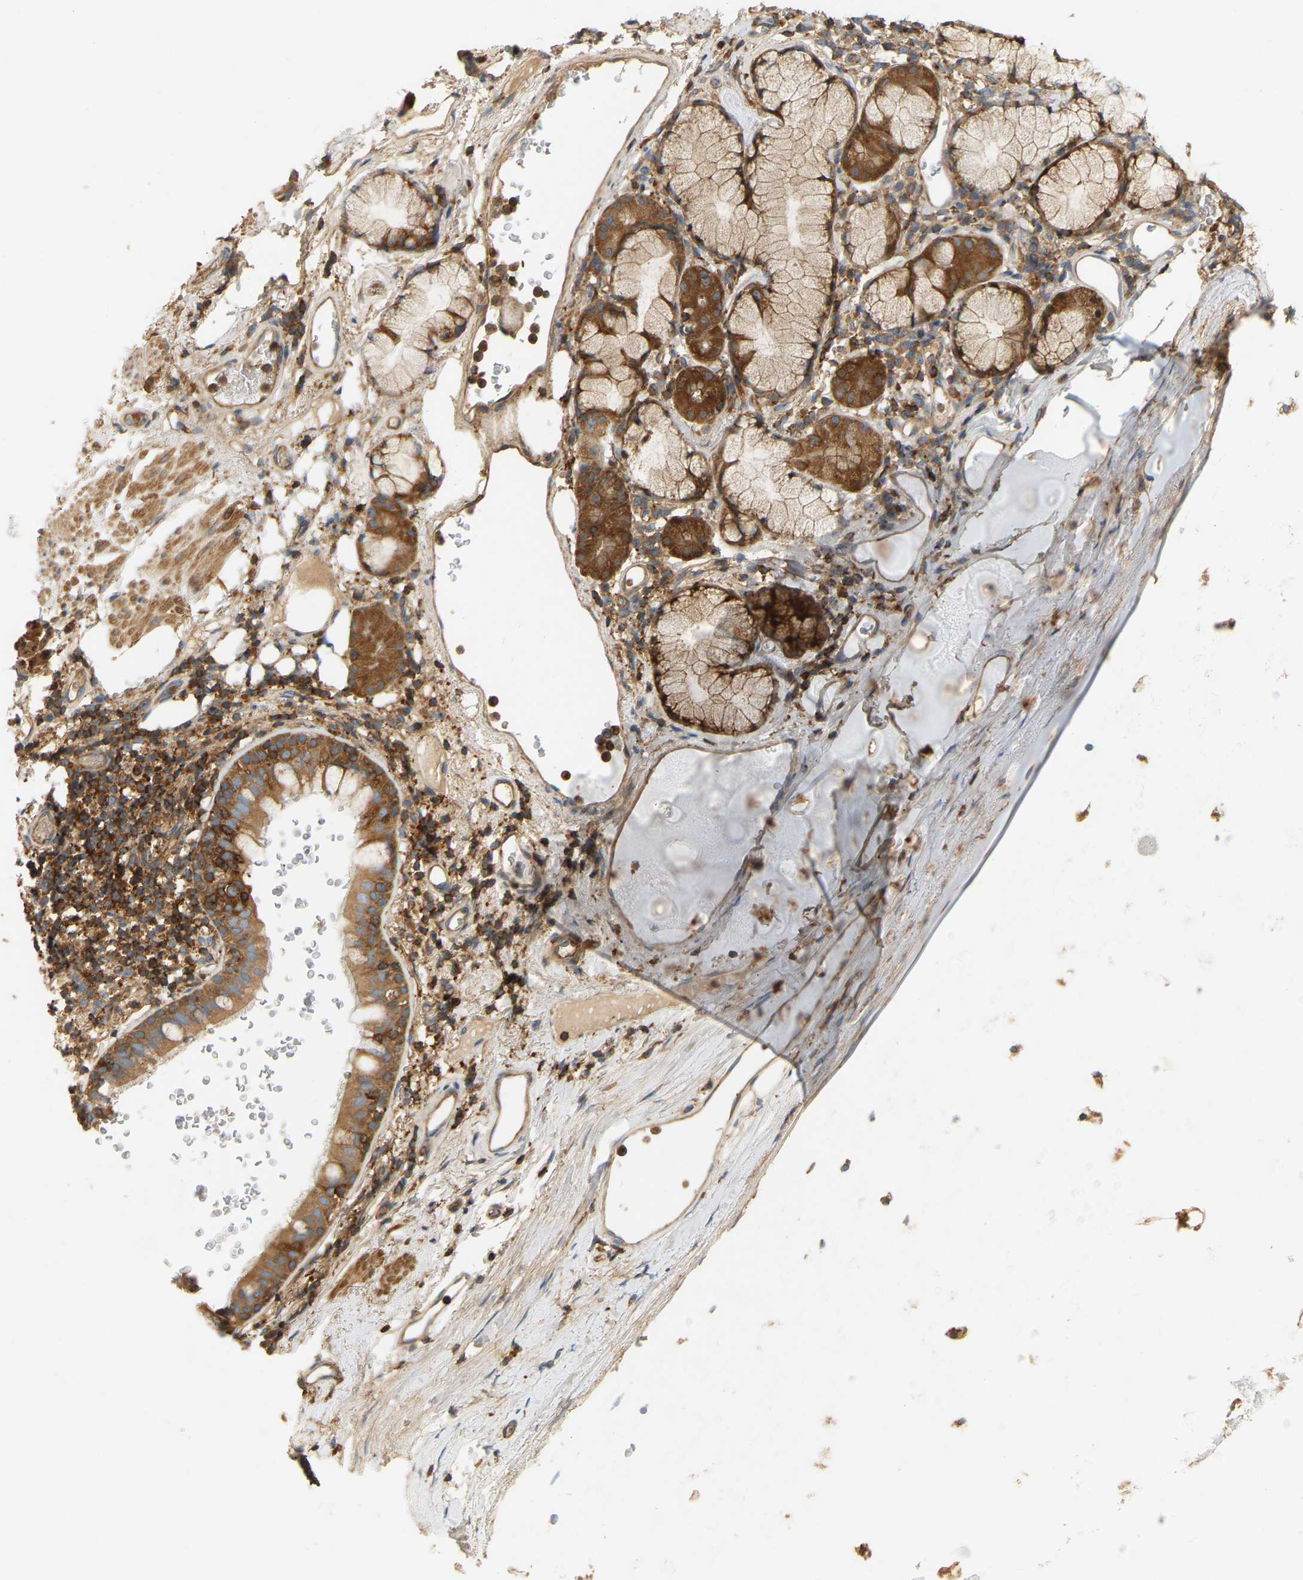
{"staining": {"intensity": "moderate", "quantity": ">75%", "location": "cytoplasmic/membranous"}, "tissue": "bronchus", "cell_type": "Respiratory epithelial cells", "image_type": "normal", "snomed": [{"axis": "morphology", "description": "Normal tissue, NOS"}, {"axis": "morphology", "description": "Inflammation, NOS"}, {"axis": "topography", "description": "Cartilage tissue"}, {"axis": "topography", "description": "Bronchus"}], "caption": "Immunohistochemical staining of unremarkable bronchus displays >75% levels of moderate cytoplasmic/membranous protein expression in about >75% of respiratory epithelial cells. The staining was performed using DAB to visualize the protein expression in brown, while the nuclei were stained in blue with hematoxylin (Magnification: 20x).", "gene": "AKAP13", "patient": {"sex": "male", "age": 77}}